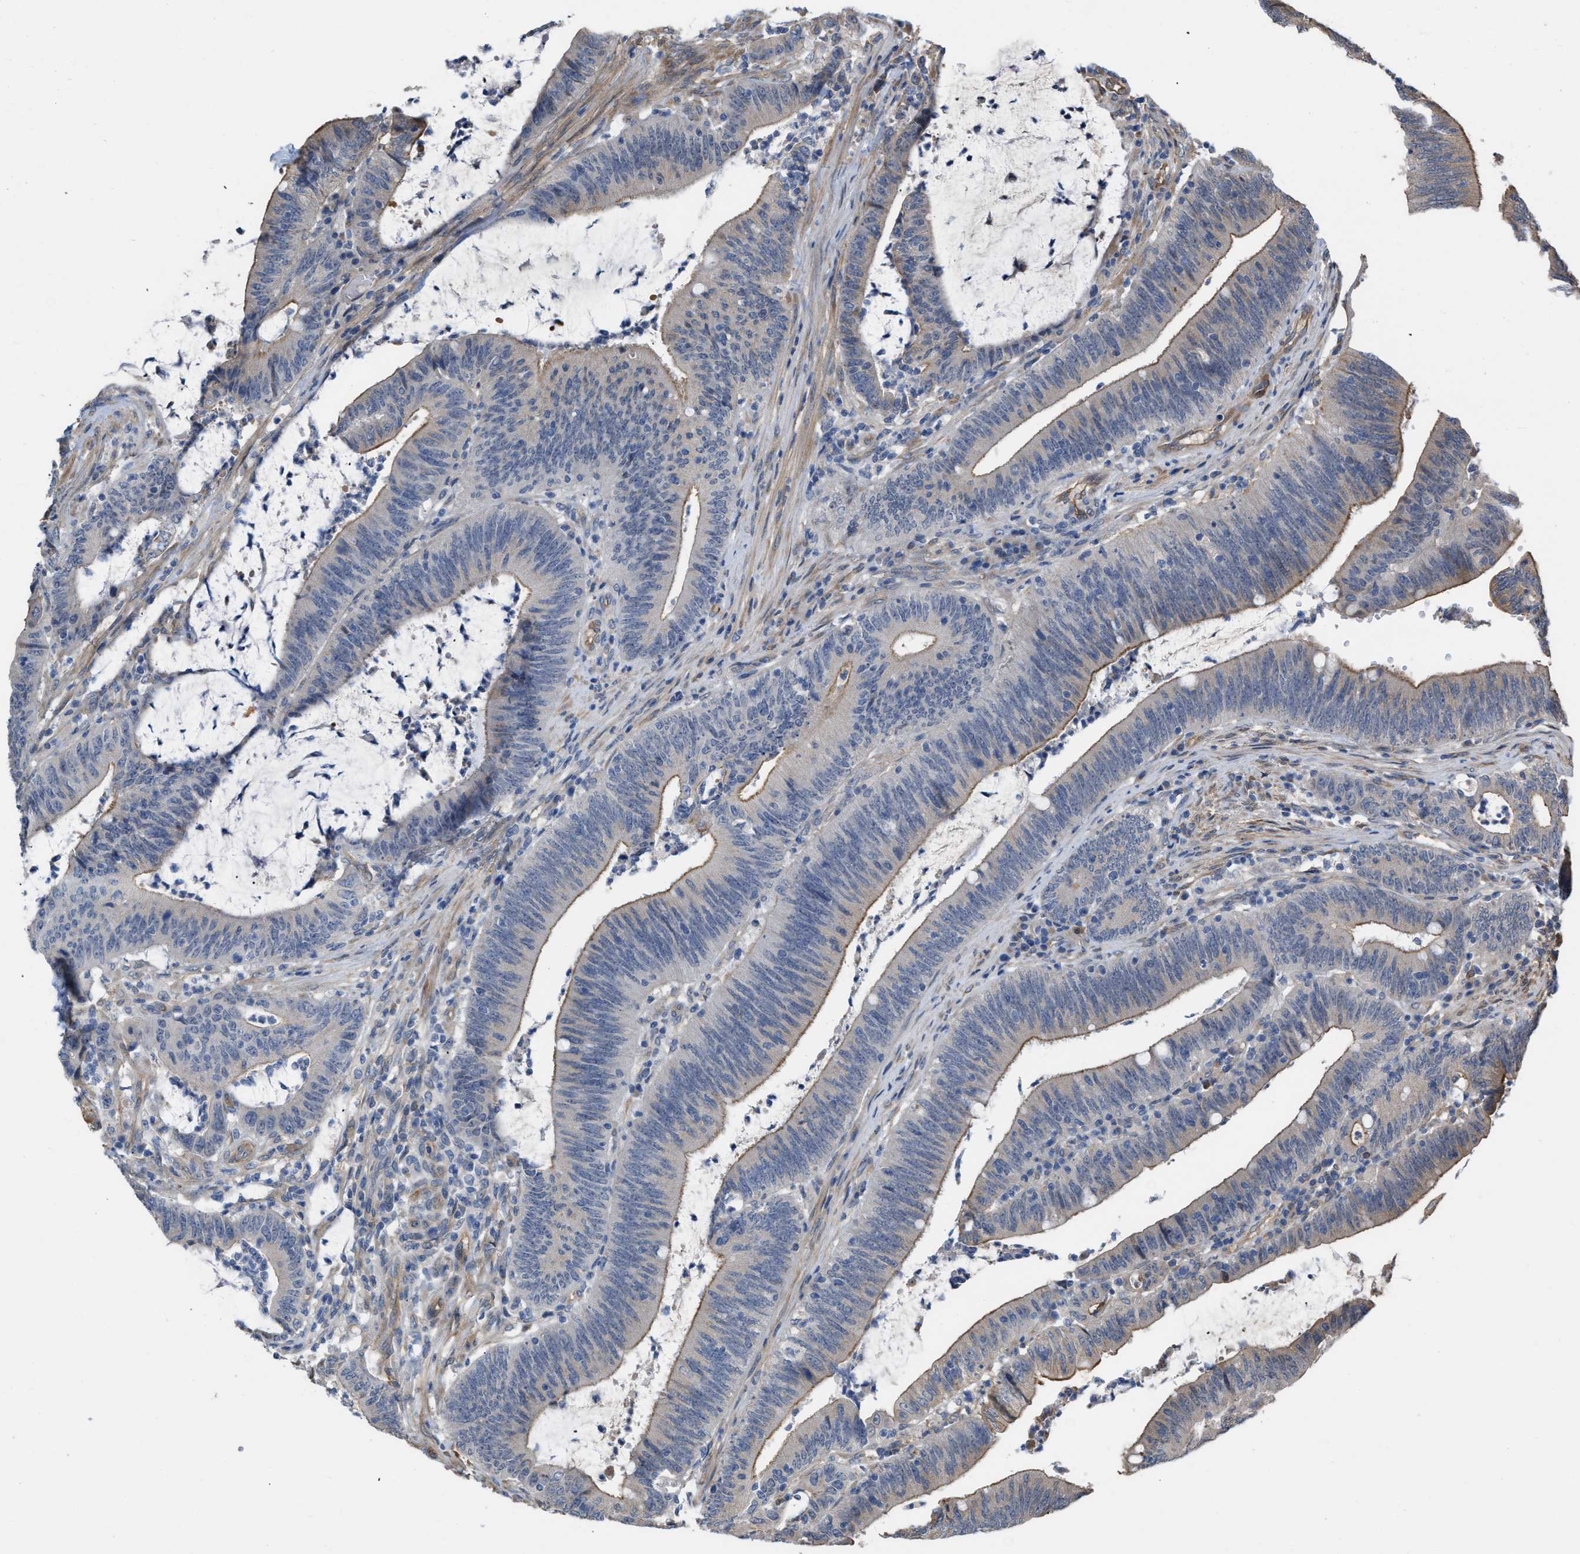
{"staining": {"intensity": "weak", "quantity": ">75%", "location": "cytoplasmic/membranous"}, "tissue": "colorectal cancer", "cell_type": "Tumor cells", "image_type": "cancer", "snomed": [{"axis": "morphology", "description": "Normal tissue, NOS"}, {"axis": "morphology", "description": "Adenocarcinoma, NOS"}, {"axis": "topography", "description": "Rectum"}], "caption": "Colorectal cancer was stained to show a protein in brown. There is low levels of weak cytoplasmic/membranous expression in approximately >75% of tumor cells.", "gene": "SLC4A11", "patient": {"sex": "female", "age": 66}}